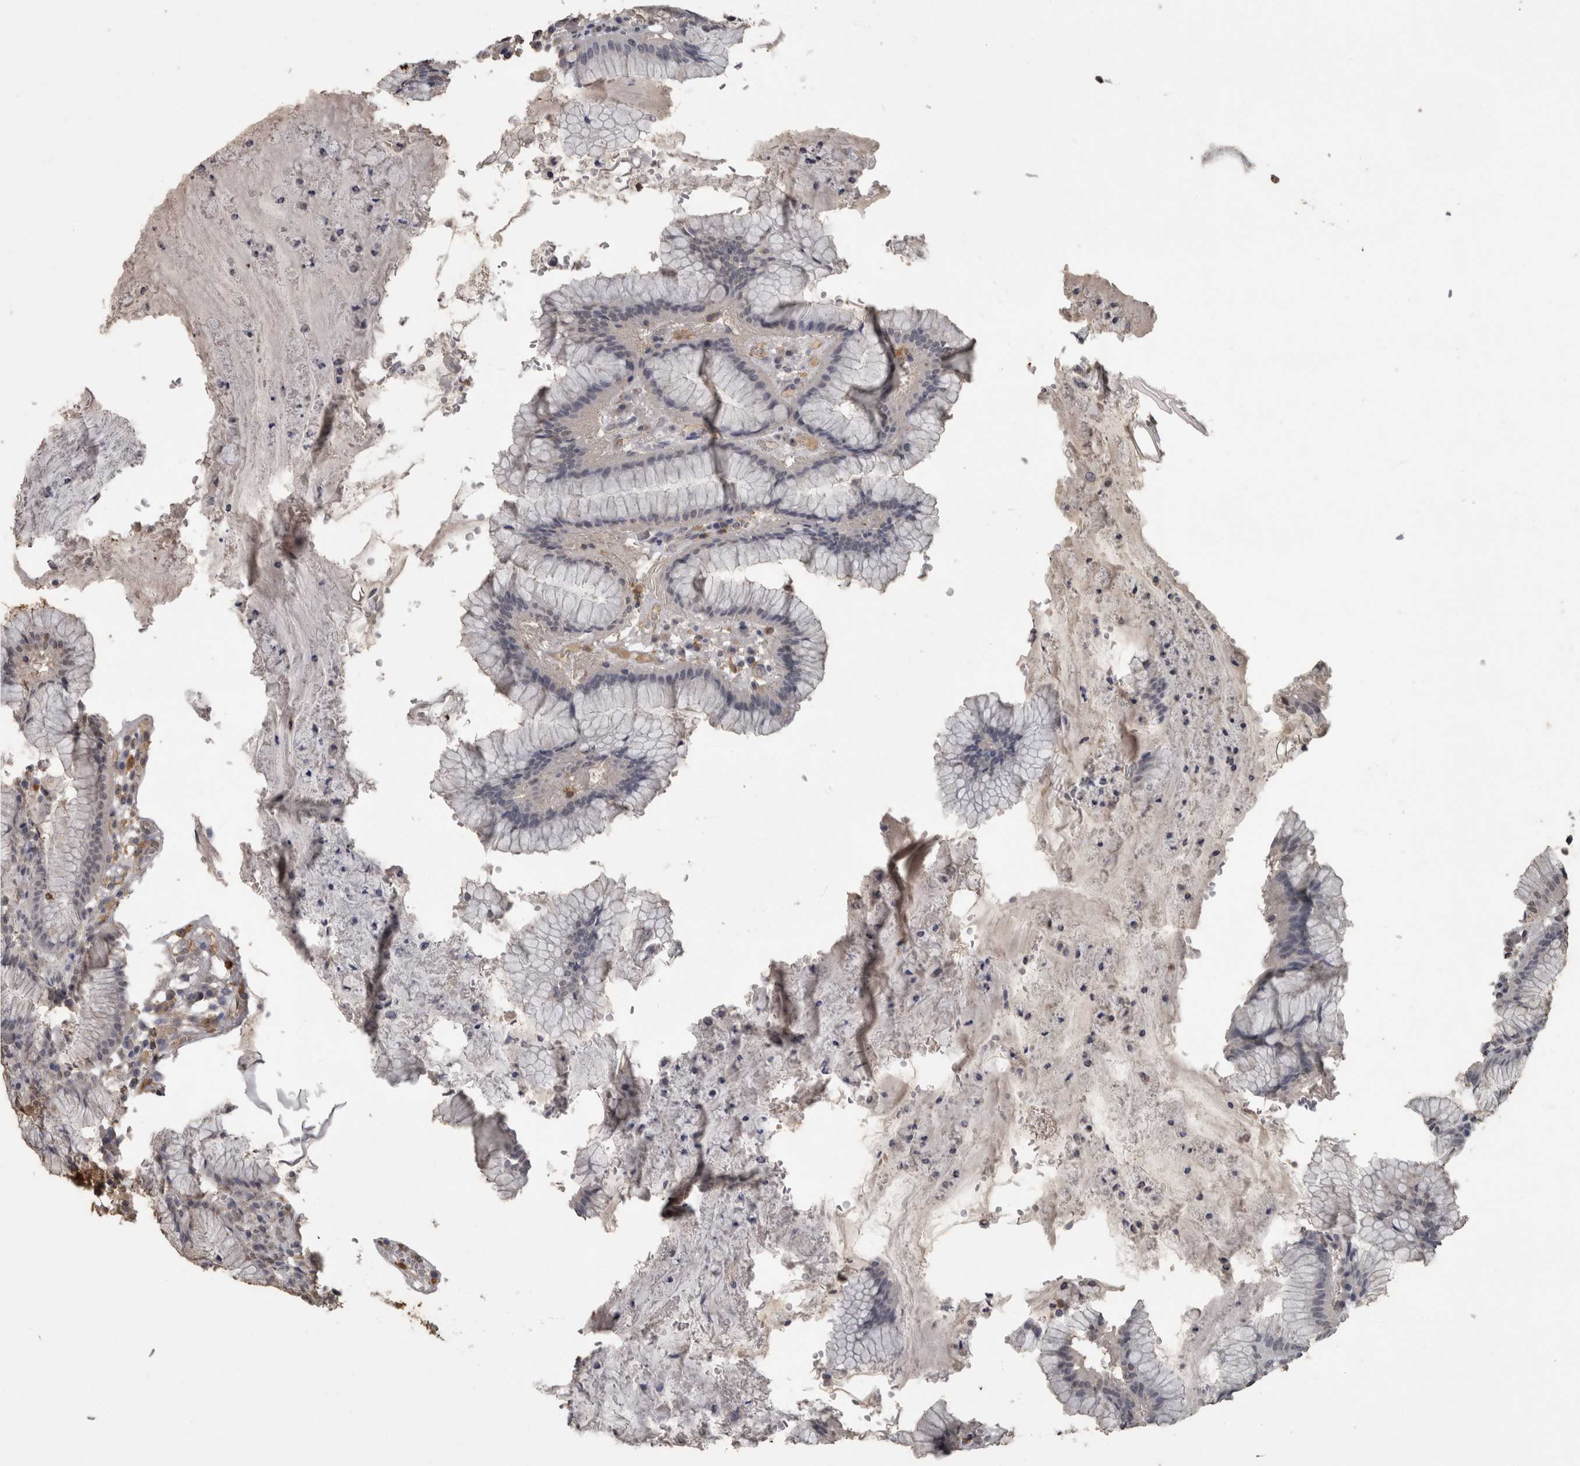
{"staining": {"intensity": "weak", "quantity": "<25%", "location": "cytoplasmic/membranous"}, "tissue": "stomach", "cell_type": "Glandular cells", "image_type": "normal", "snomed": [{"axis": "morphology", "description": "Normal tissue, NOS"}, {"axis": "topography", "description": "Stomach"}], "caption": "Immunohistochemical staining of unremarkable human stomach exhibits no significant positivity in glandular cells. The staining is performed using DAB brown chromogen with nuclei counter-stained in using hematoxylin.", "gene": "PIK3AP1", "patient": {"sex": "male", "age": 55}}